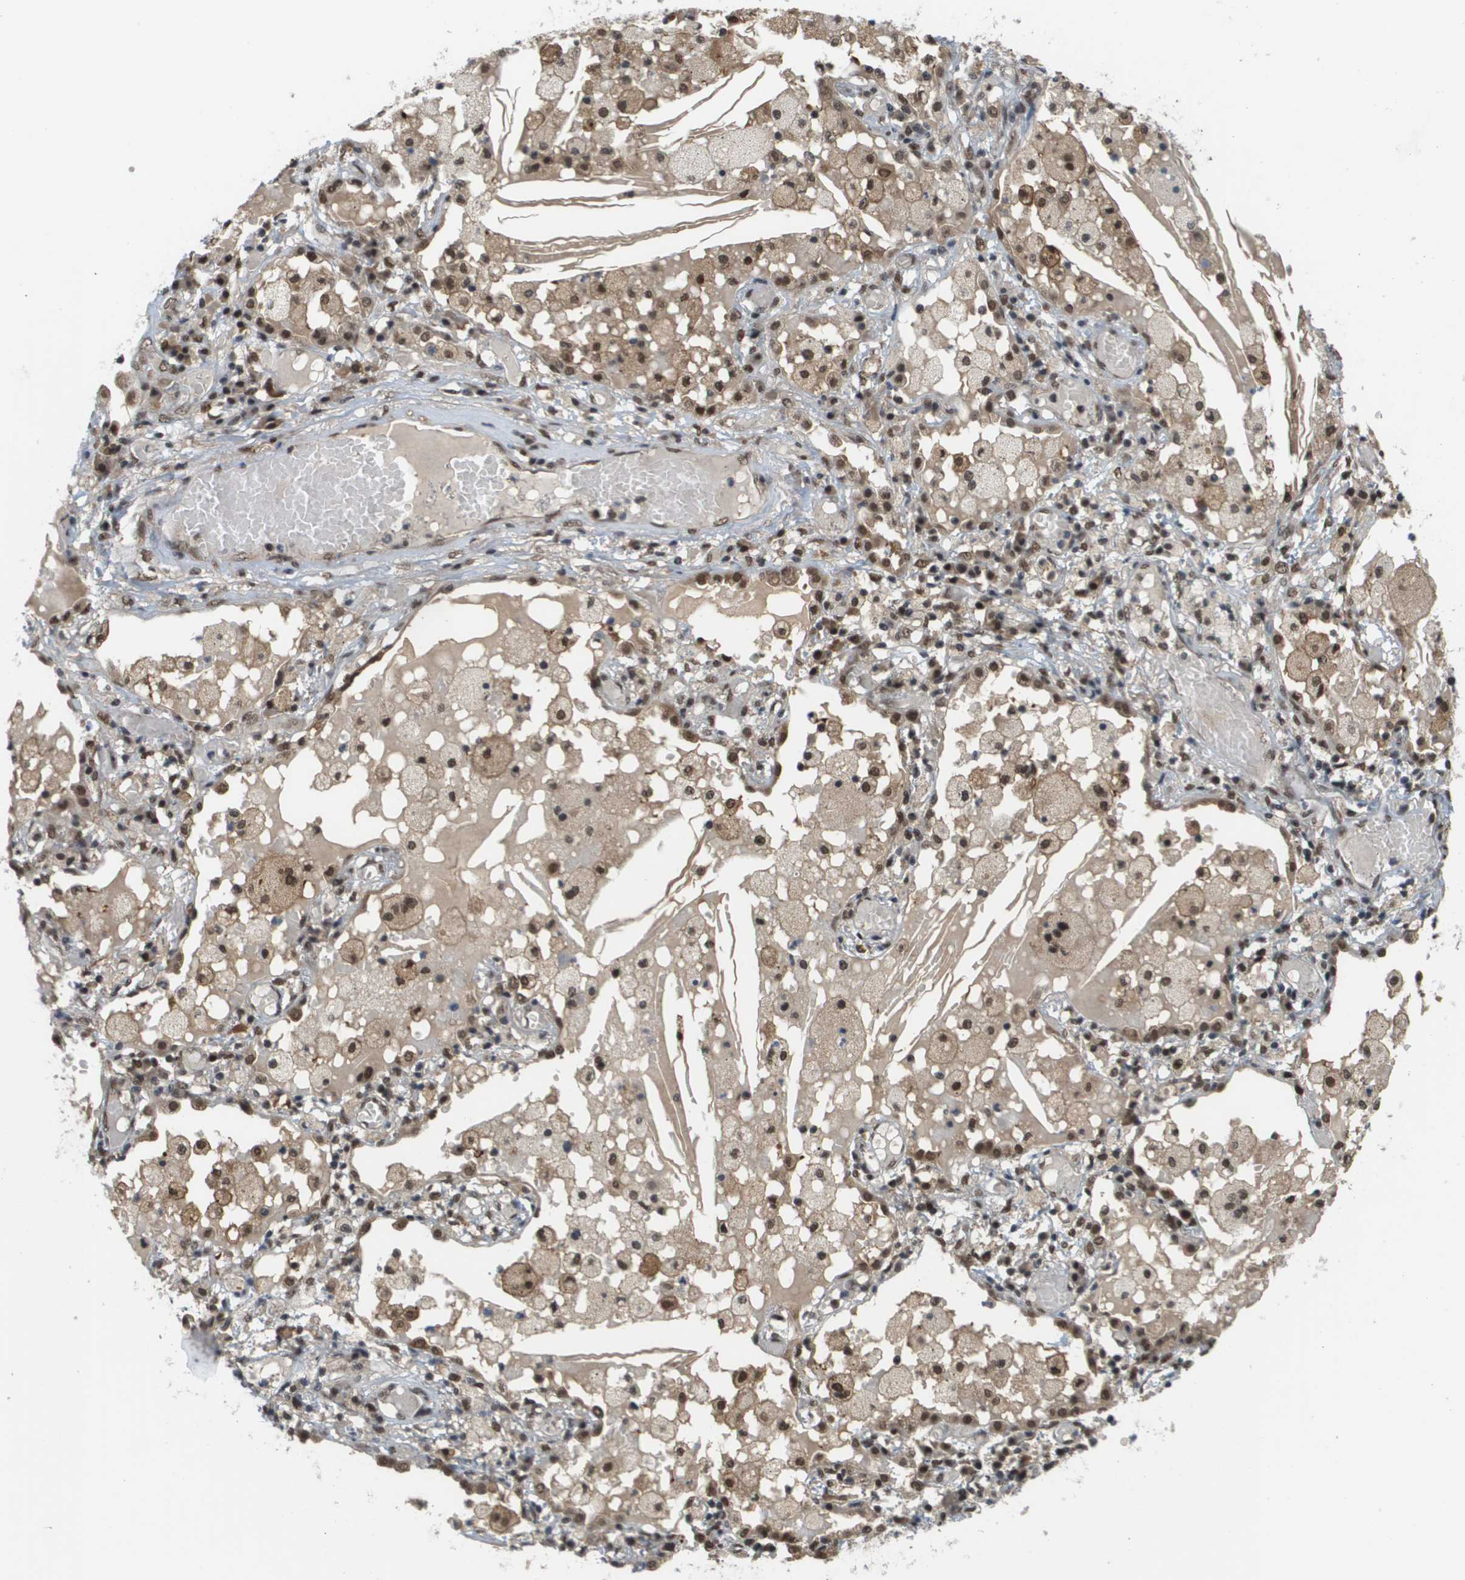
{"staining": {"intensity": "moderate", "quantity": ">75%", "location": "nuclear"}, "tissue": "lung cancer", "cell_type": "Tumor cells", "image_type": "cancer", "snomed": [{"axis": "morphology", "description": "Squamous cell carcinoma, NOS"}, {"axis": "topography", "description": "Lung"}], "caption": "Moderate nuclear positivity for a protein is present in about >75% of tumor cells of lung cancer using immunohistochemistry (IHC).", "gene": "PRCC", "patient": {"sex": "male", "age": 71}}